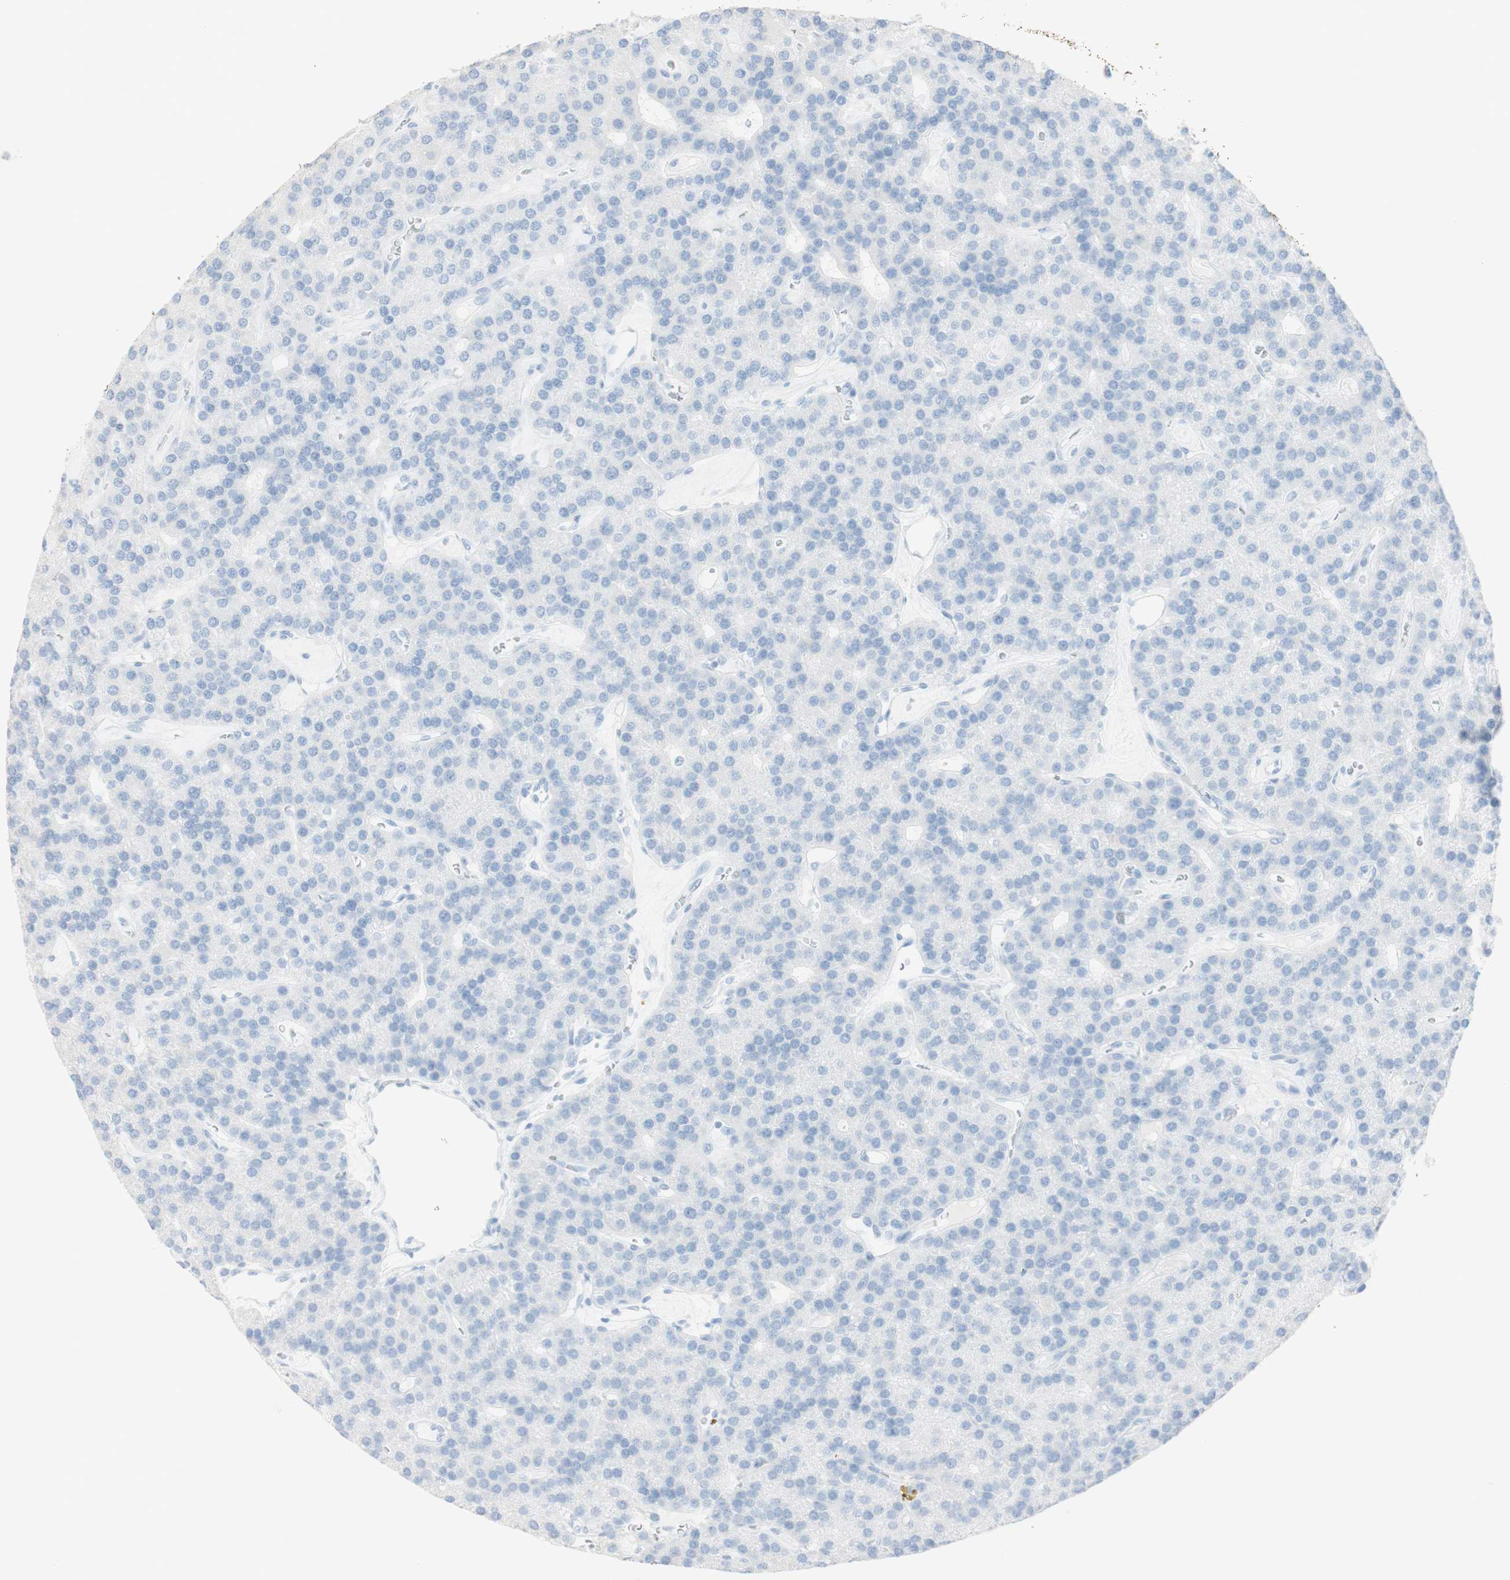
{"staining": {"intensity": "negative", "quantity": "none", "location": "none"}, "tissue": "parathyroid gland", "cell_type": "Glandular cells", "image_type": "normal", "snomed": [{"axis": "morphology", "description": "Normal tissue, NOS"}, {"axis": "morphology", "description": "Adenoma, NOS"}, {"axis": "topography", "description": "Parathyroid gland"}], "caption": "Immunohistochemistry image of benign parathyroid gland: human parathyroid gland stained with DAB shows no significant protein positivity in glandular cells.", "gene": "NAPSA", "patient": {"sex": "female", "age": 86}}